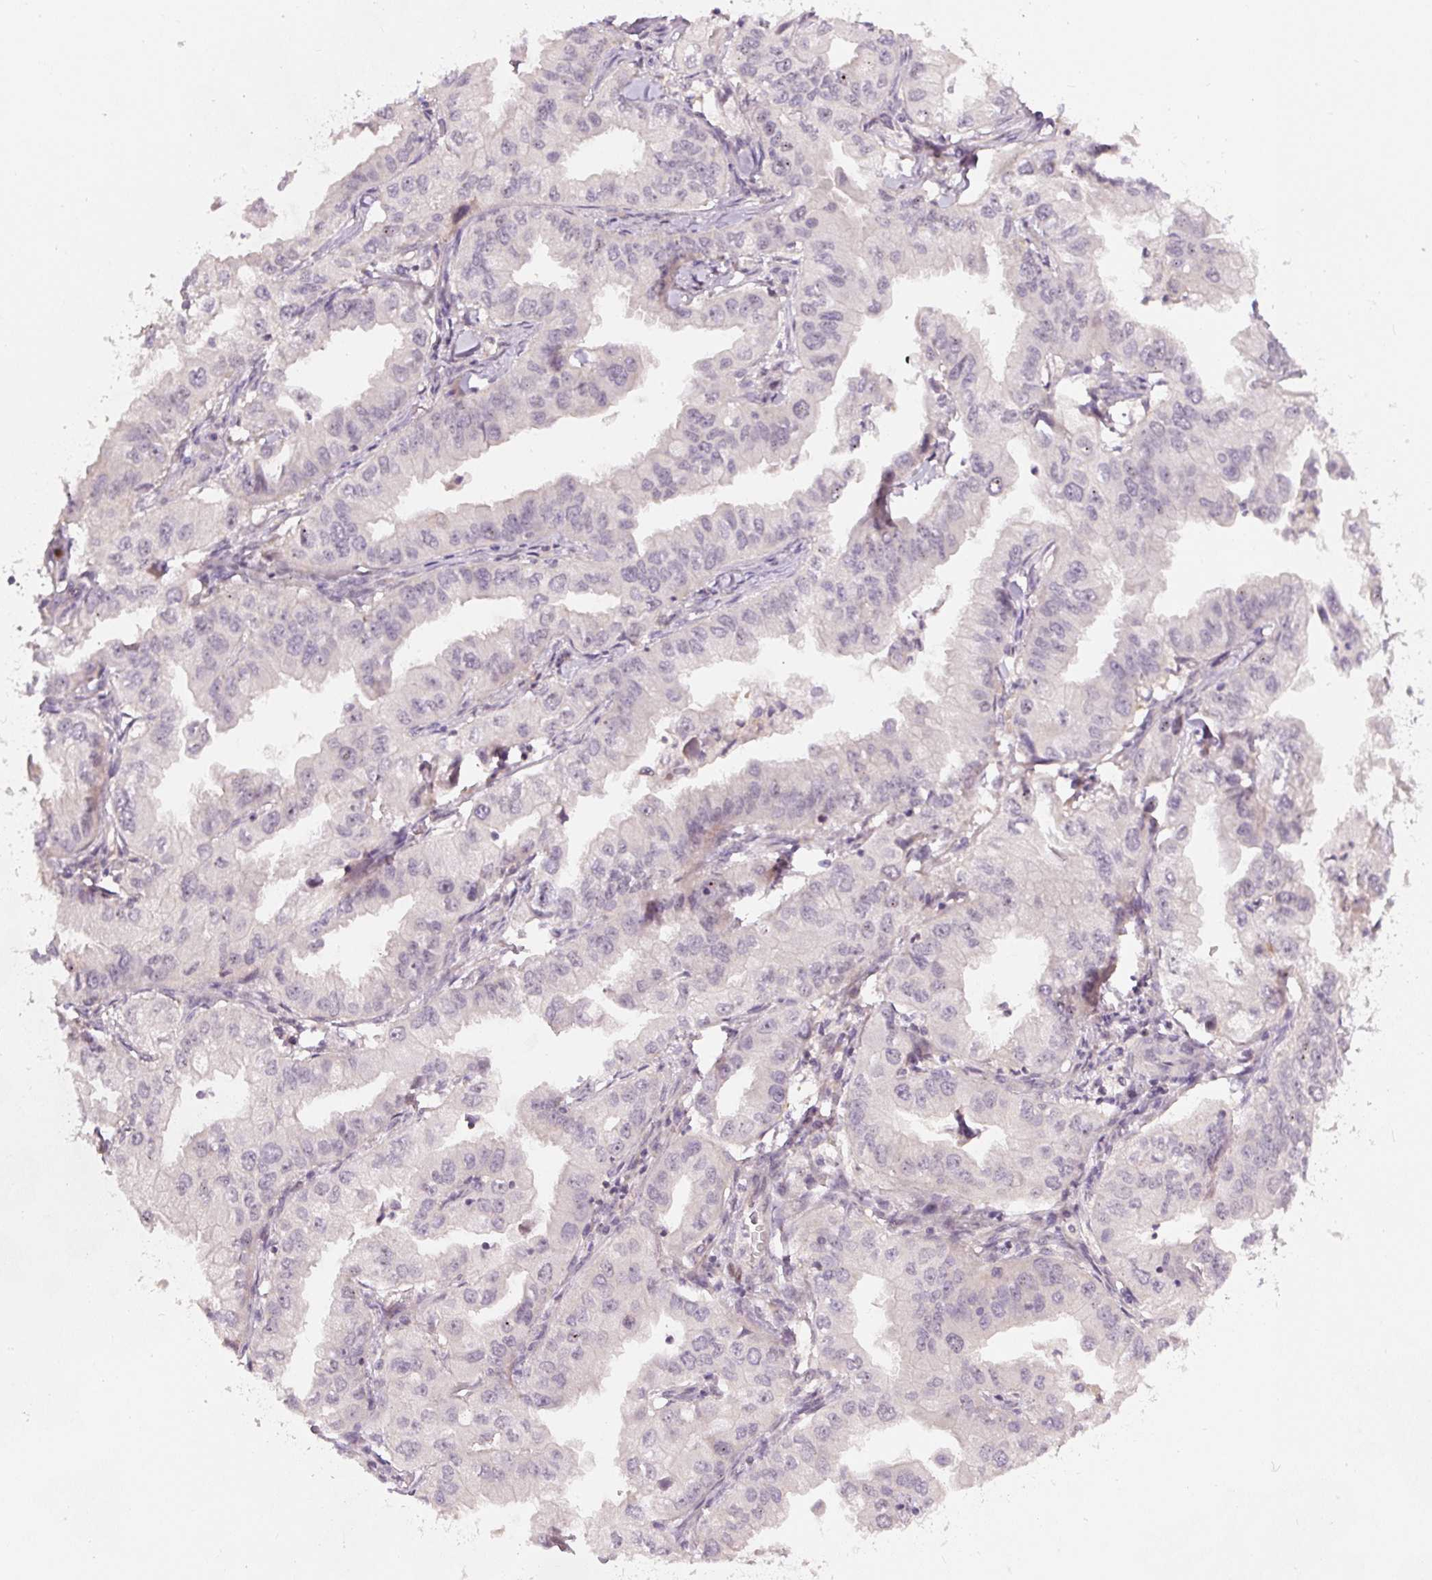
{"staining": {"intensity": "negative", "quantity": "none", "location": "none"}, "tissue": "lung cancer", "cell_type": "Tumor cells", "image_type": "cancer", "snomed": [{"axis": "morphology", "description": "Adenocarcinoma, NOS"}, {"axis": "topography", "description": "Lung"}], "caption": "Immunohistochemistry micrograph of neoplastic tissue: adenocarcinoma (lung) stained with DAB demonstrates no significant protein positivity in tumor cells.", "gene": "PWWP3B", "patient": {"sex": "male", "age": 48}}